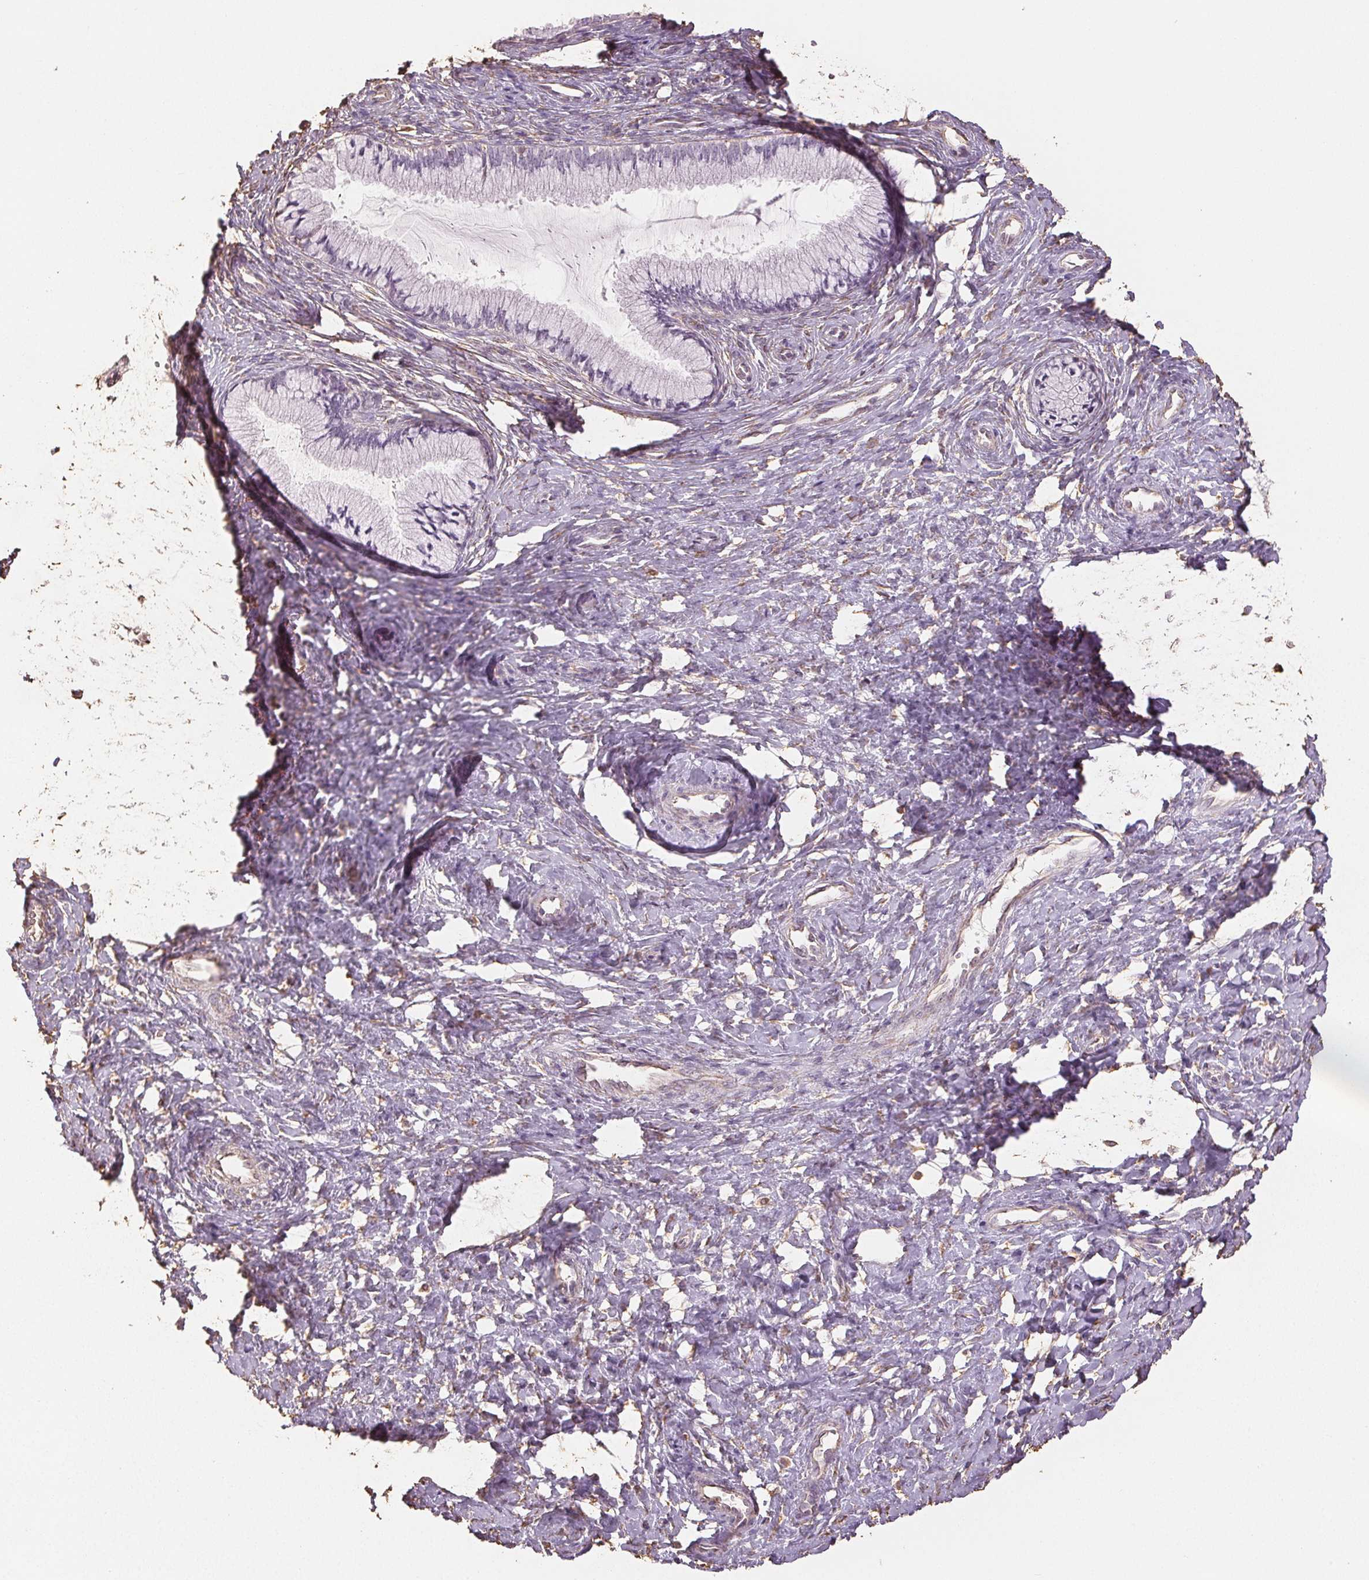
{"staining": {"intensity": "negative", "quantity": "none", "location": "none"}, "tissue": "cervix", "cell_type": "Glandular cells", "image_type": "normal", "snomed": [{"axis": "morphology", "description": "Normal tissue, NOS"}, {"axis": "topography", "description": "Cervix"}], "caption": "High power microscopy histopathology image of an immunohistochemistry (IHC) micrograph of normal cervix, revealing no significant positivity in glandular cells.", "gene": "COL7A1", "patient": {"sex": "female", "age": 37}}